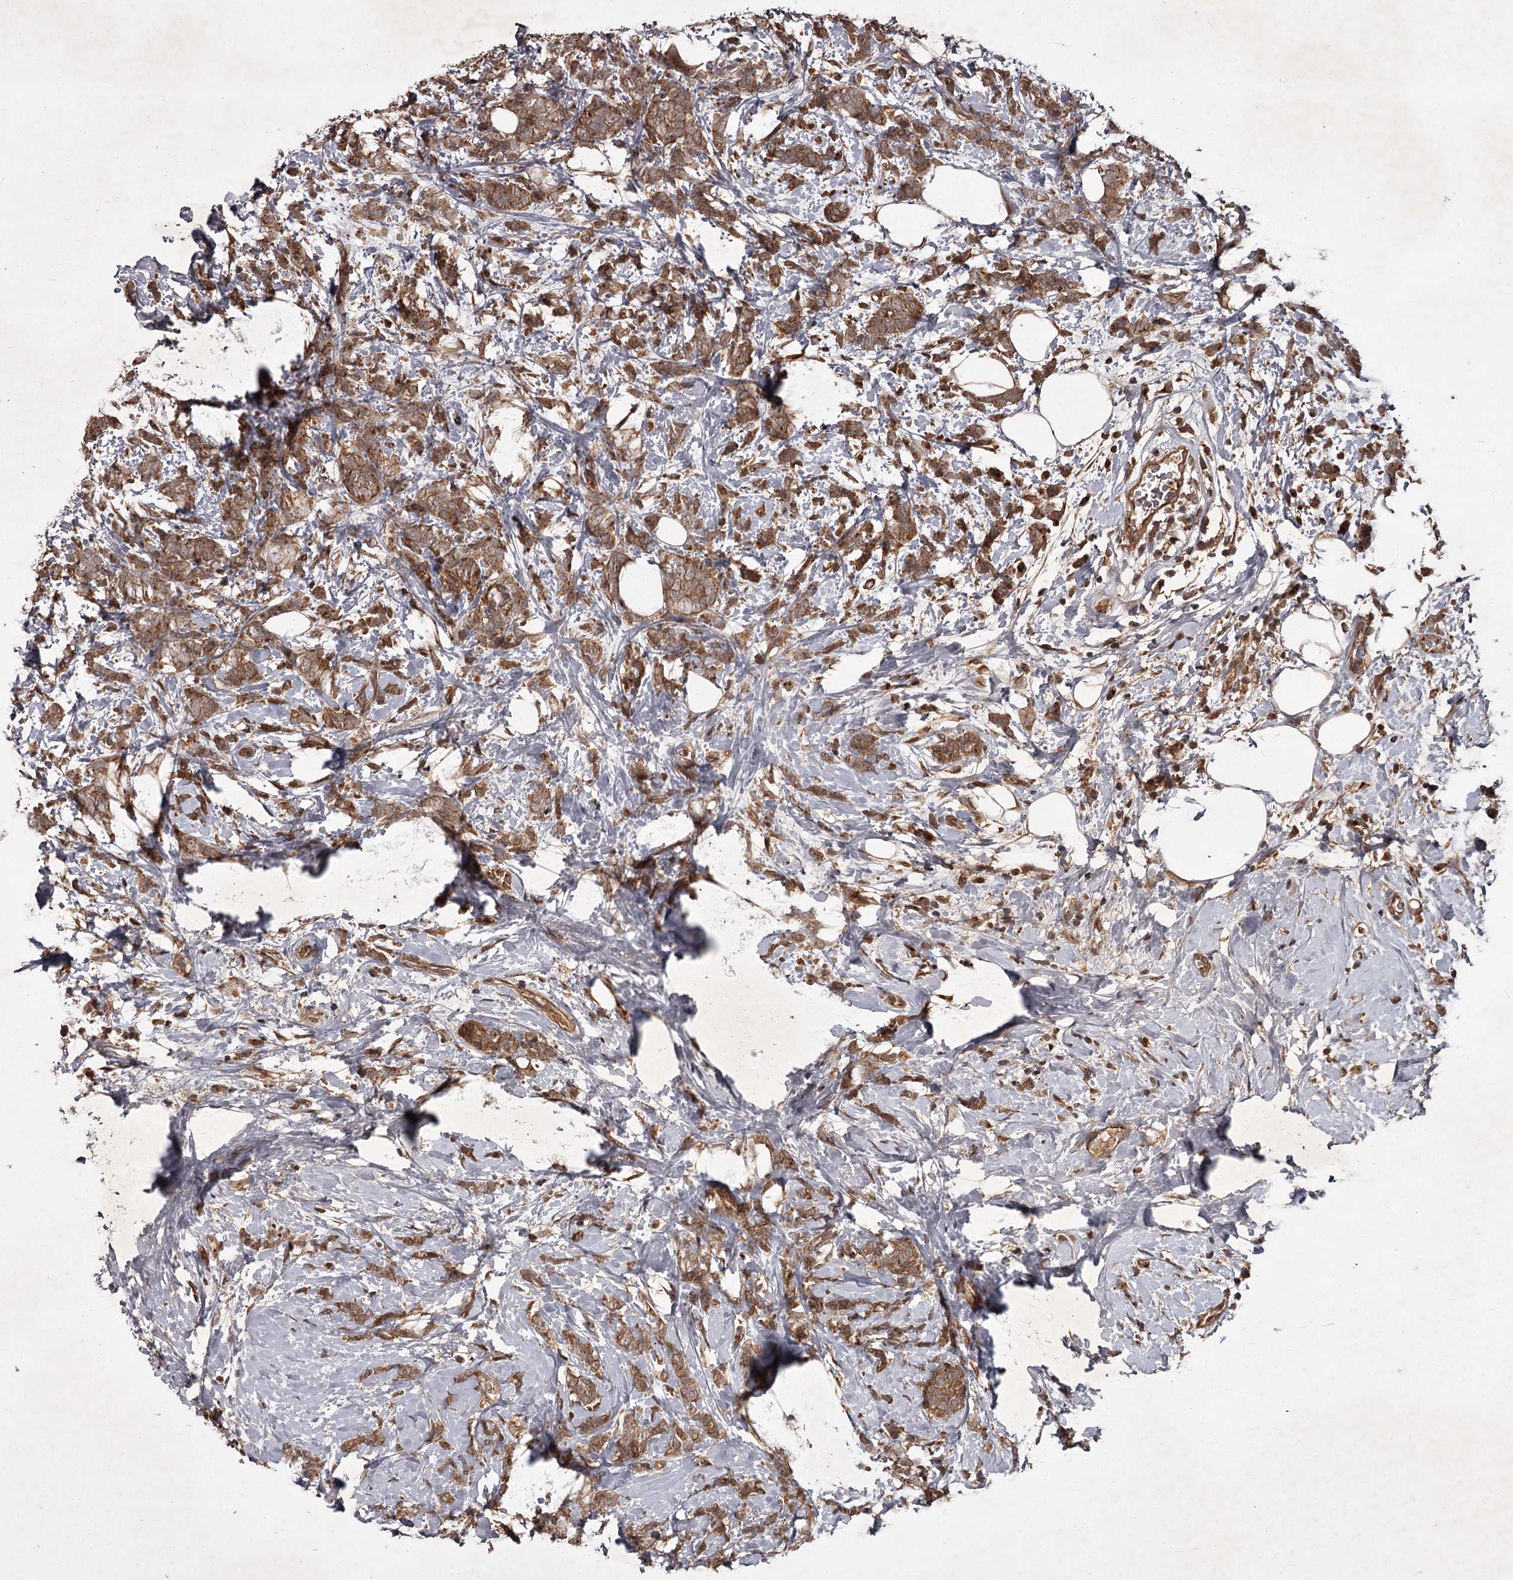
{"staining": {"intensity": "moderate", "quantity": ">75%", "location": "cytoplasmic/membranous"}, "tissue": "breast cancer", "cell_type": "Tumor cells", "image_type": "cancer", "snomed": [{"axis": "morphology", "description": "Lobular carcinoma"}, {"axis": "topography", "description": "Breast"}], "caption": "Protein staining by IHC shows moderate cytoplasmic/membranous expression in about >75% of tumor cells in breast cancer (lobular carcinoma).", "gene": "TBC1D23", "patient": {"sex": "female", "age": 58}}